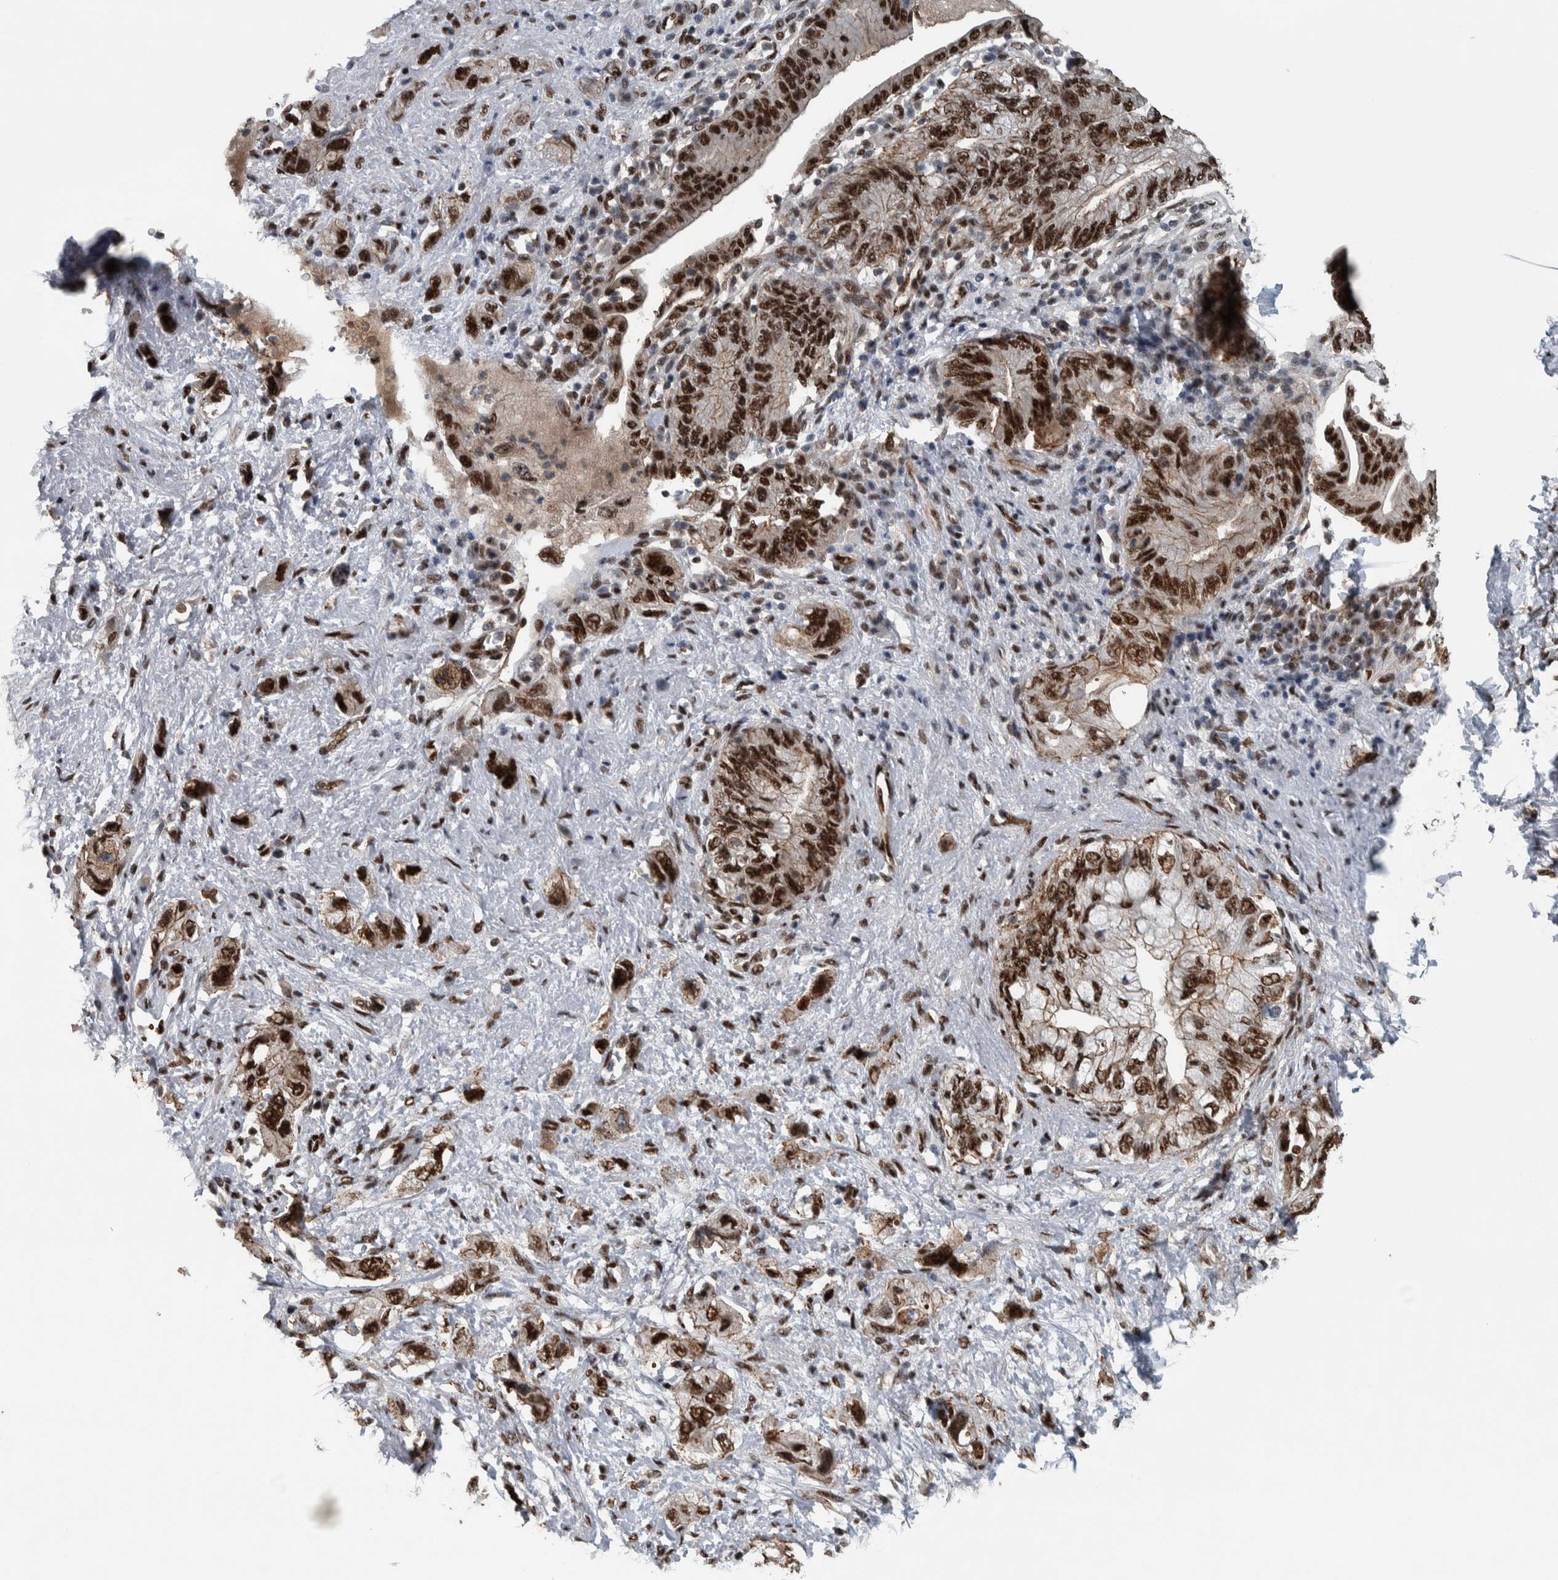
{"staining": {"intensity": "strong", "quantity": ">75%", "location": "nuclear"}, "tissue": "pancreatic cancer", "cell_type": "Tumor cells", "image_type": "cancer", "snomed": [{"axis": "morphology", "description": "Adenocarcinoma, NOS"}, {"axis": "topography", "description": "Pancreas"}], "caption": "Pancreatic cancer stained with DAB IHC demonstrates high levels of strong nuclear staining in about >75% of tumor cells.", "gene": "FAM135B", "patient": {"sex": "female", "age": 73}}